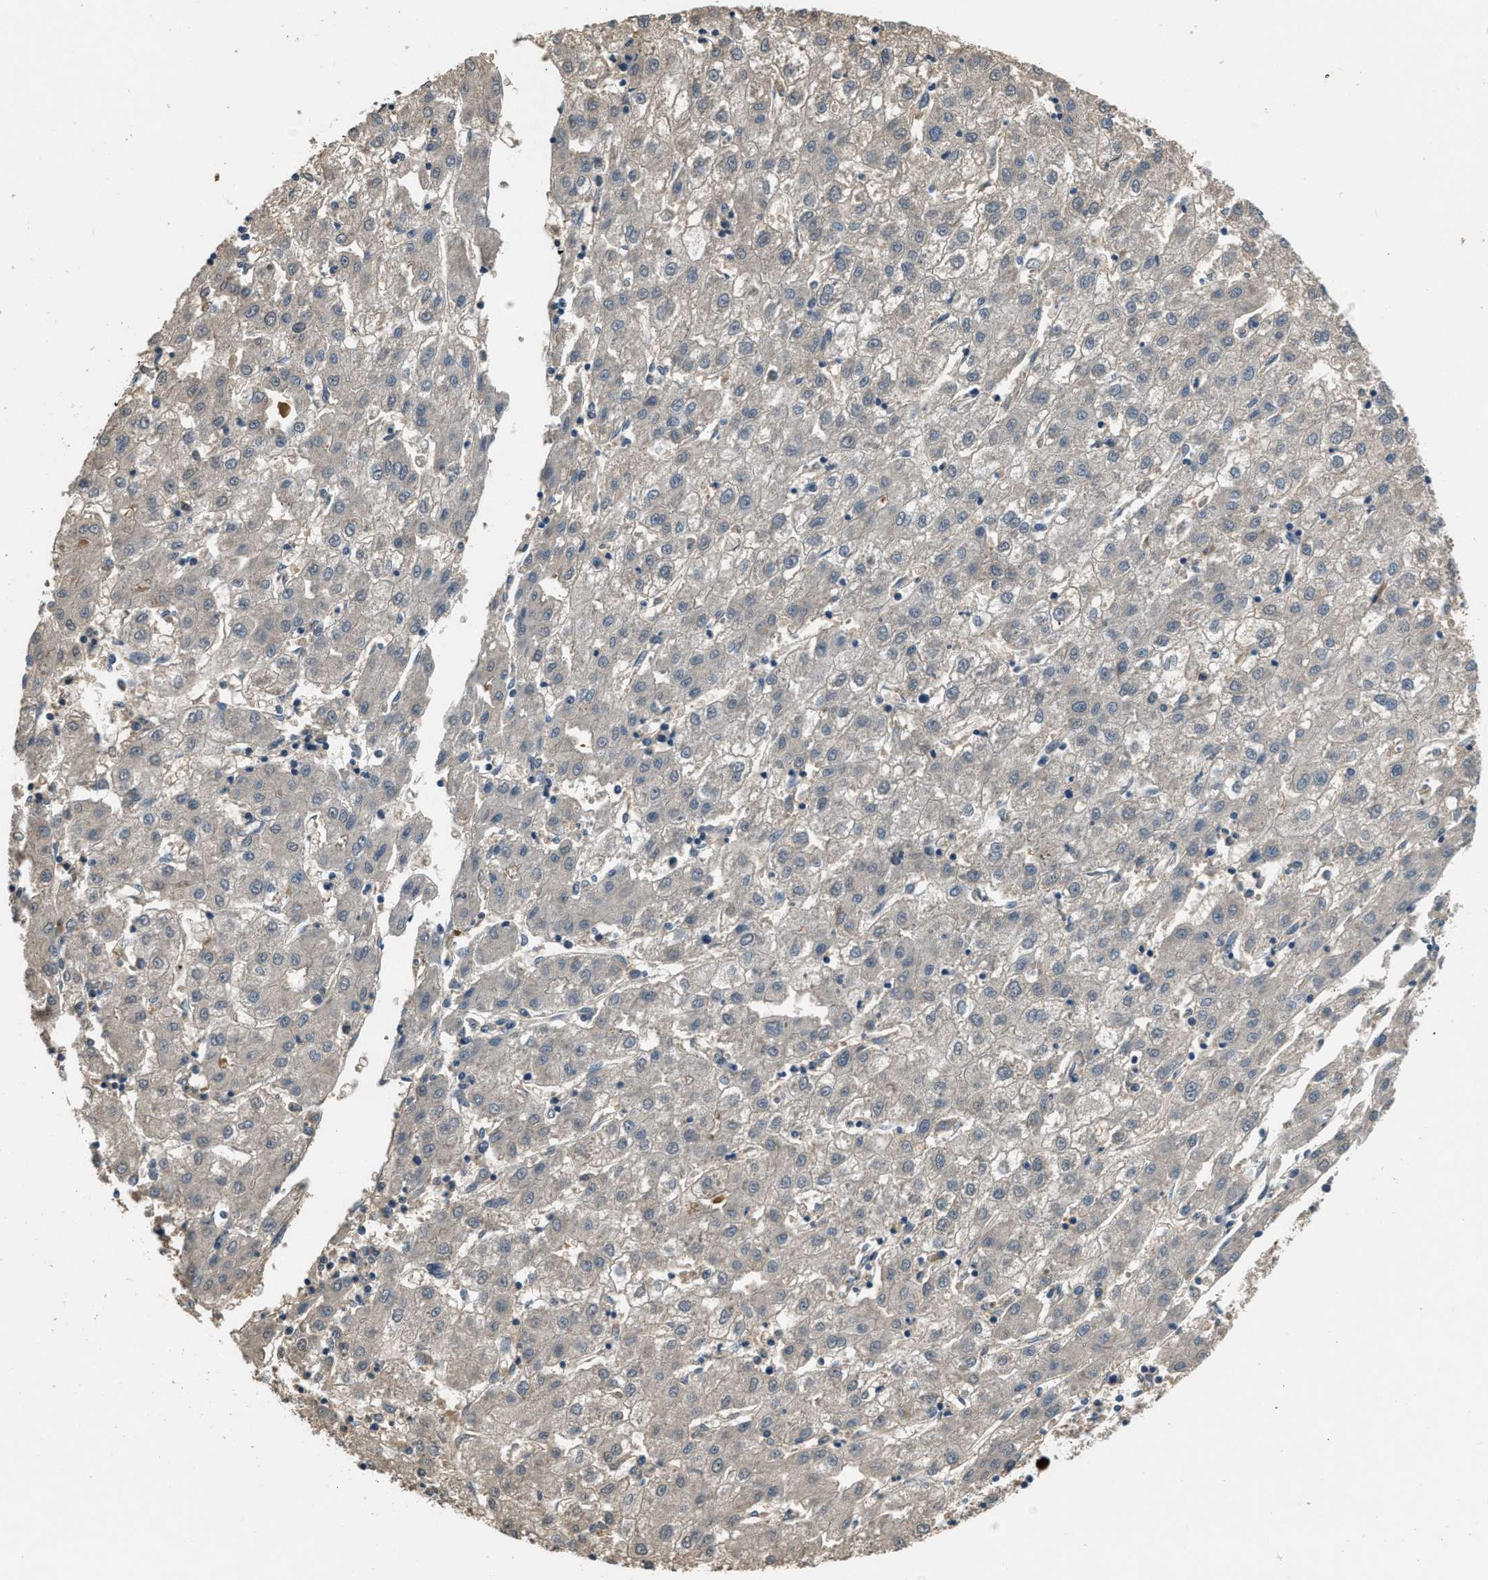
{"staining": {"intensity": "negative", "quantity": "none", "location": "none"}, "tissue": "liver cancer", "cell_type": "Tumor cells", "image_type": "cancer", "snomed": [{"axis": "morphology", "description": "Carcinoma, Hepatocellular, NOS"}, {"axis": "topography", "description": "Liver"}], "caption": "This histopathology image is of liver hepatocellular carcinoma stained with immunohistochemistry to label a protein in brown with the nuclei are counter-stained blue. There is no staining in tumor cells.", "gene": "STC1", "patient": {"sex": "male", "age": 72}}